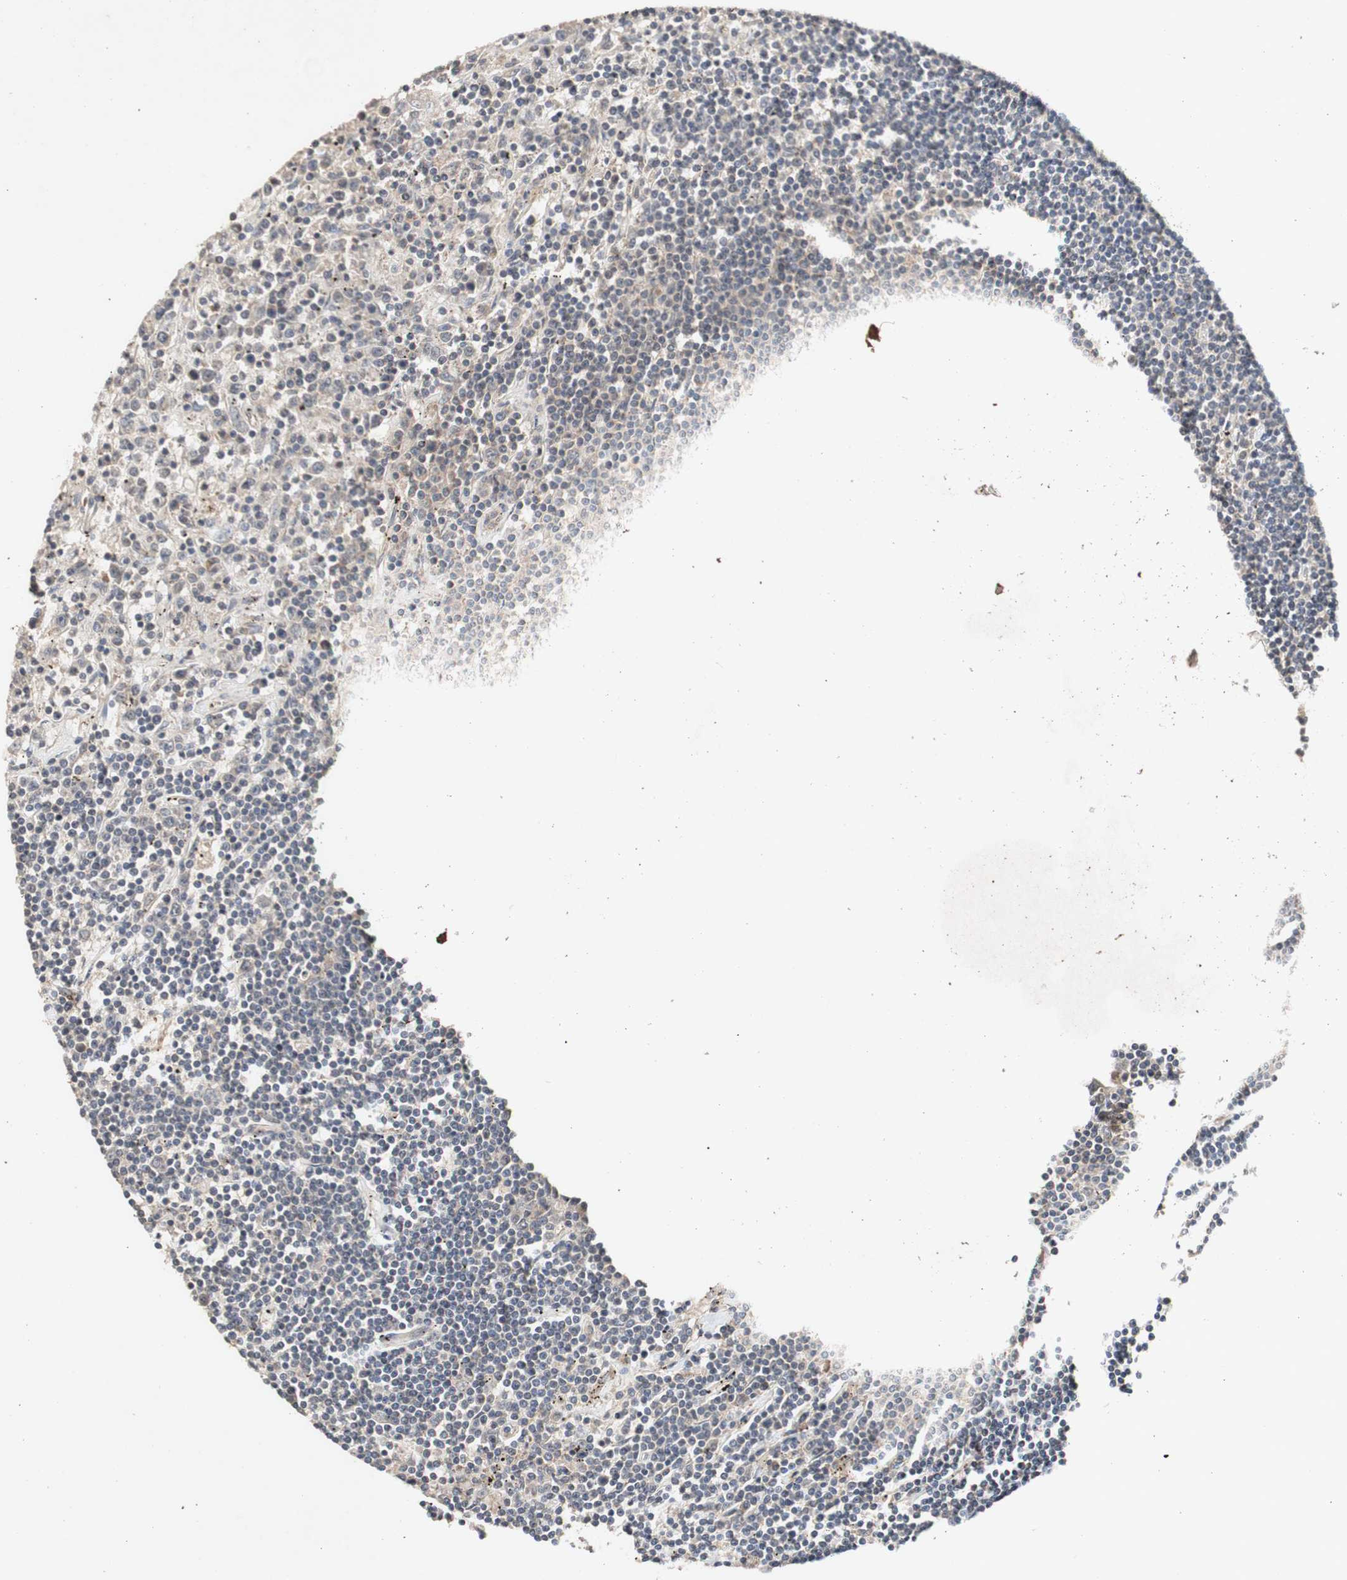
{"staining": {"intensity": "negative", "quantity": "none", "location": "none"}, "tissue": "lymphoma", "cell_type": "Tumor cells", "image_type": "cancer", "snomed": [{"axis": "morphology", "description": "Malignant lymphoma, non-Hodgkin's type, Low grade"}, {"axis": "topography", "description": "Spleen"}], "caption": "High magnification brightfield microscopy of low-grade malignant lymphoma, non-Hodgkin's type stained with DAB (3,3'-diaminobenzidine) (brown) and counterstained with hematoxylin (blue): tumor cells show no significant positivity.", "gene": "PIN1", "patient": {"sex": "male", "age": 76}}